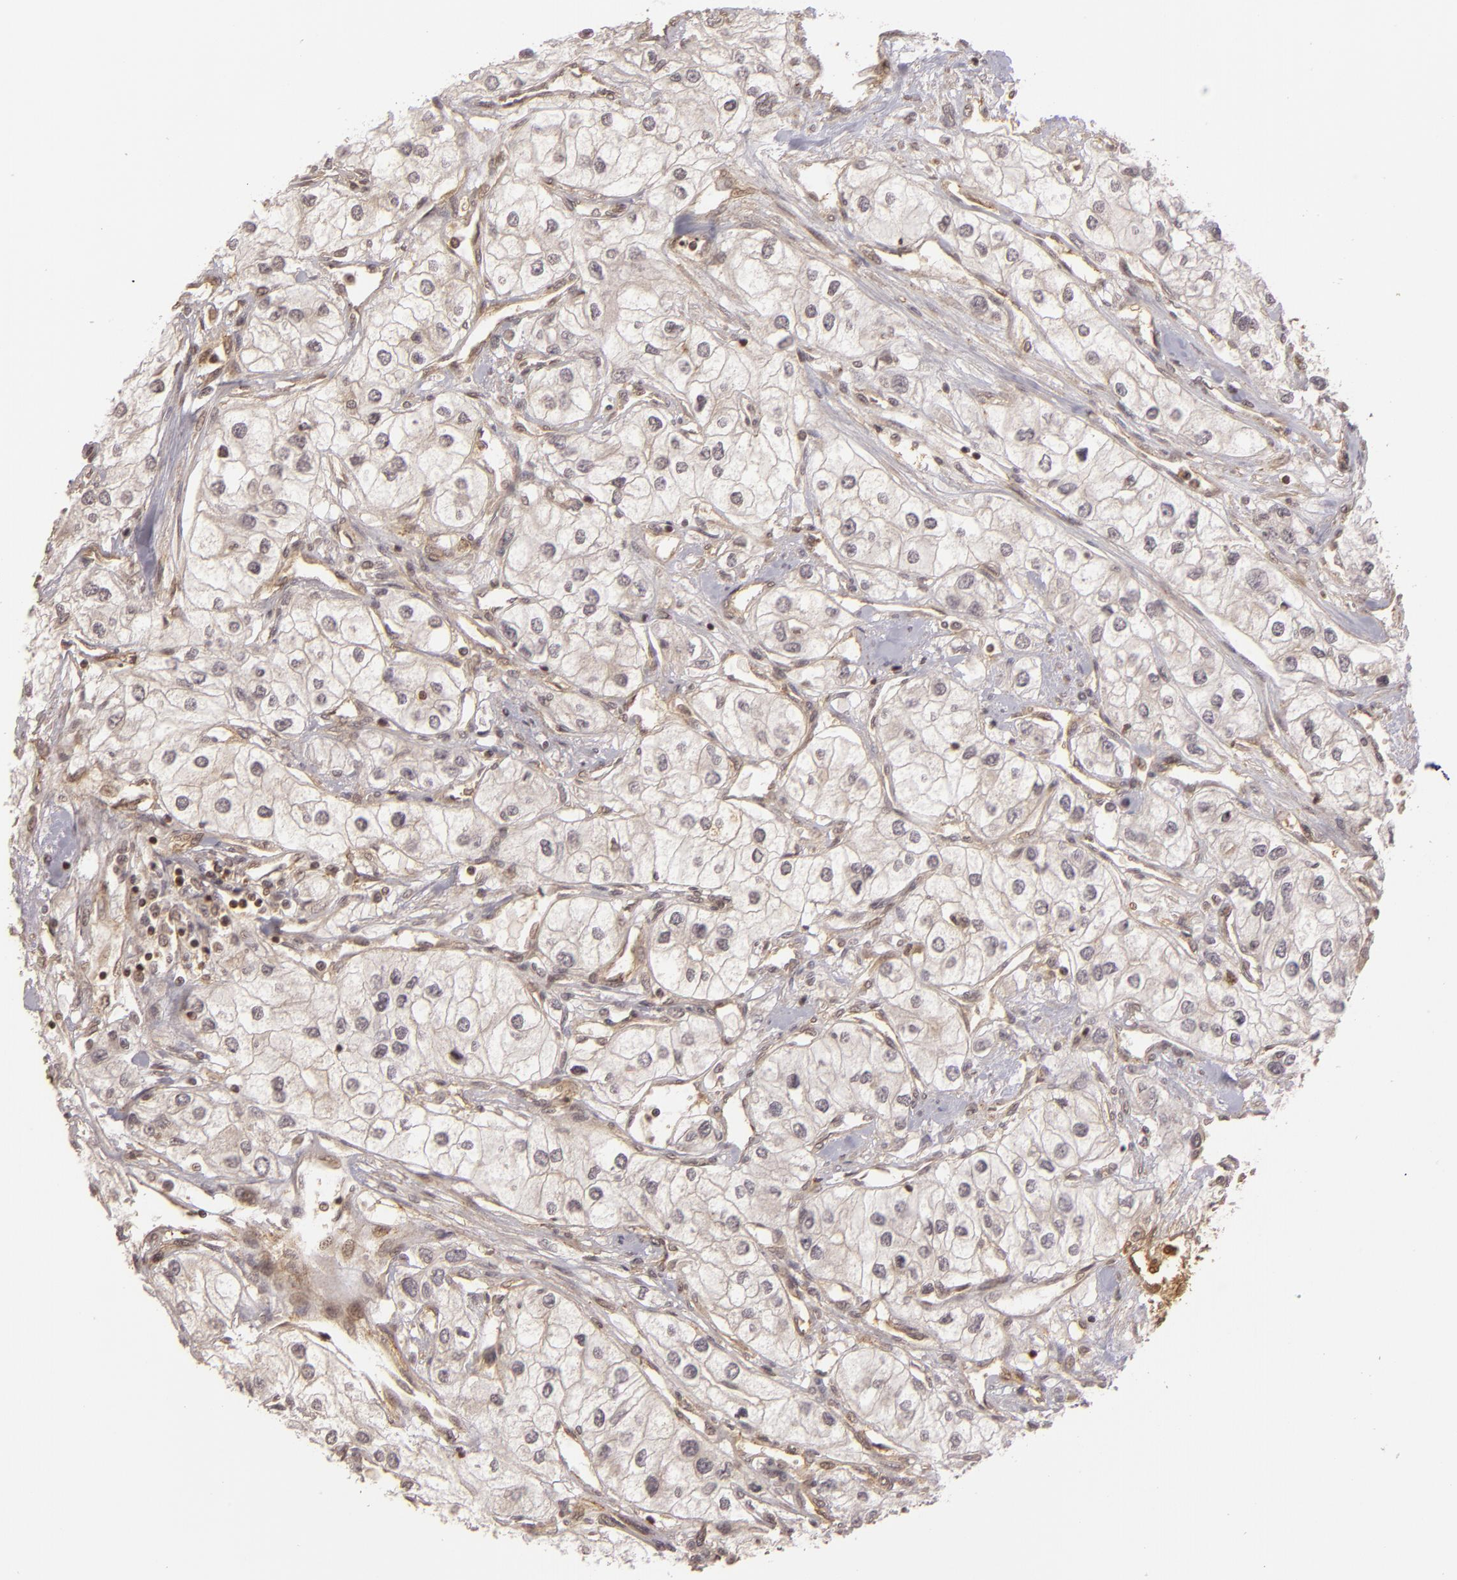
{"staining": {"intensity": "weak", "quantity": "25%-75%", "location": "cytoplasmic/membranous"}, "tissue": "renal cancer", "cell_type": "Tumor cells", "image_type": "cancer", "snomed": [{"axis": "morphology", "description": "Adenocarcinoma, NOS"}, {"axis": "topography", "description": "Kidney"}], "caption": "Weak cytoplasmic/membranous expression is present in approximately 25%-75% of tumor cells in renal cancer. The staining was performed using DAB to visualize the protein expression in brown, while the nuclei were stained in blue with hematoxylin (Magnification: 20x).", "gene": "ZBTB33", "patient": {"sex": "male", "age": 57}}